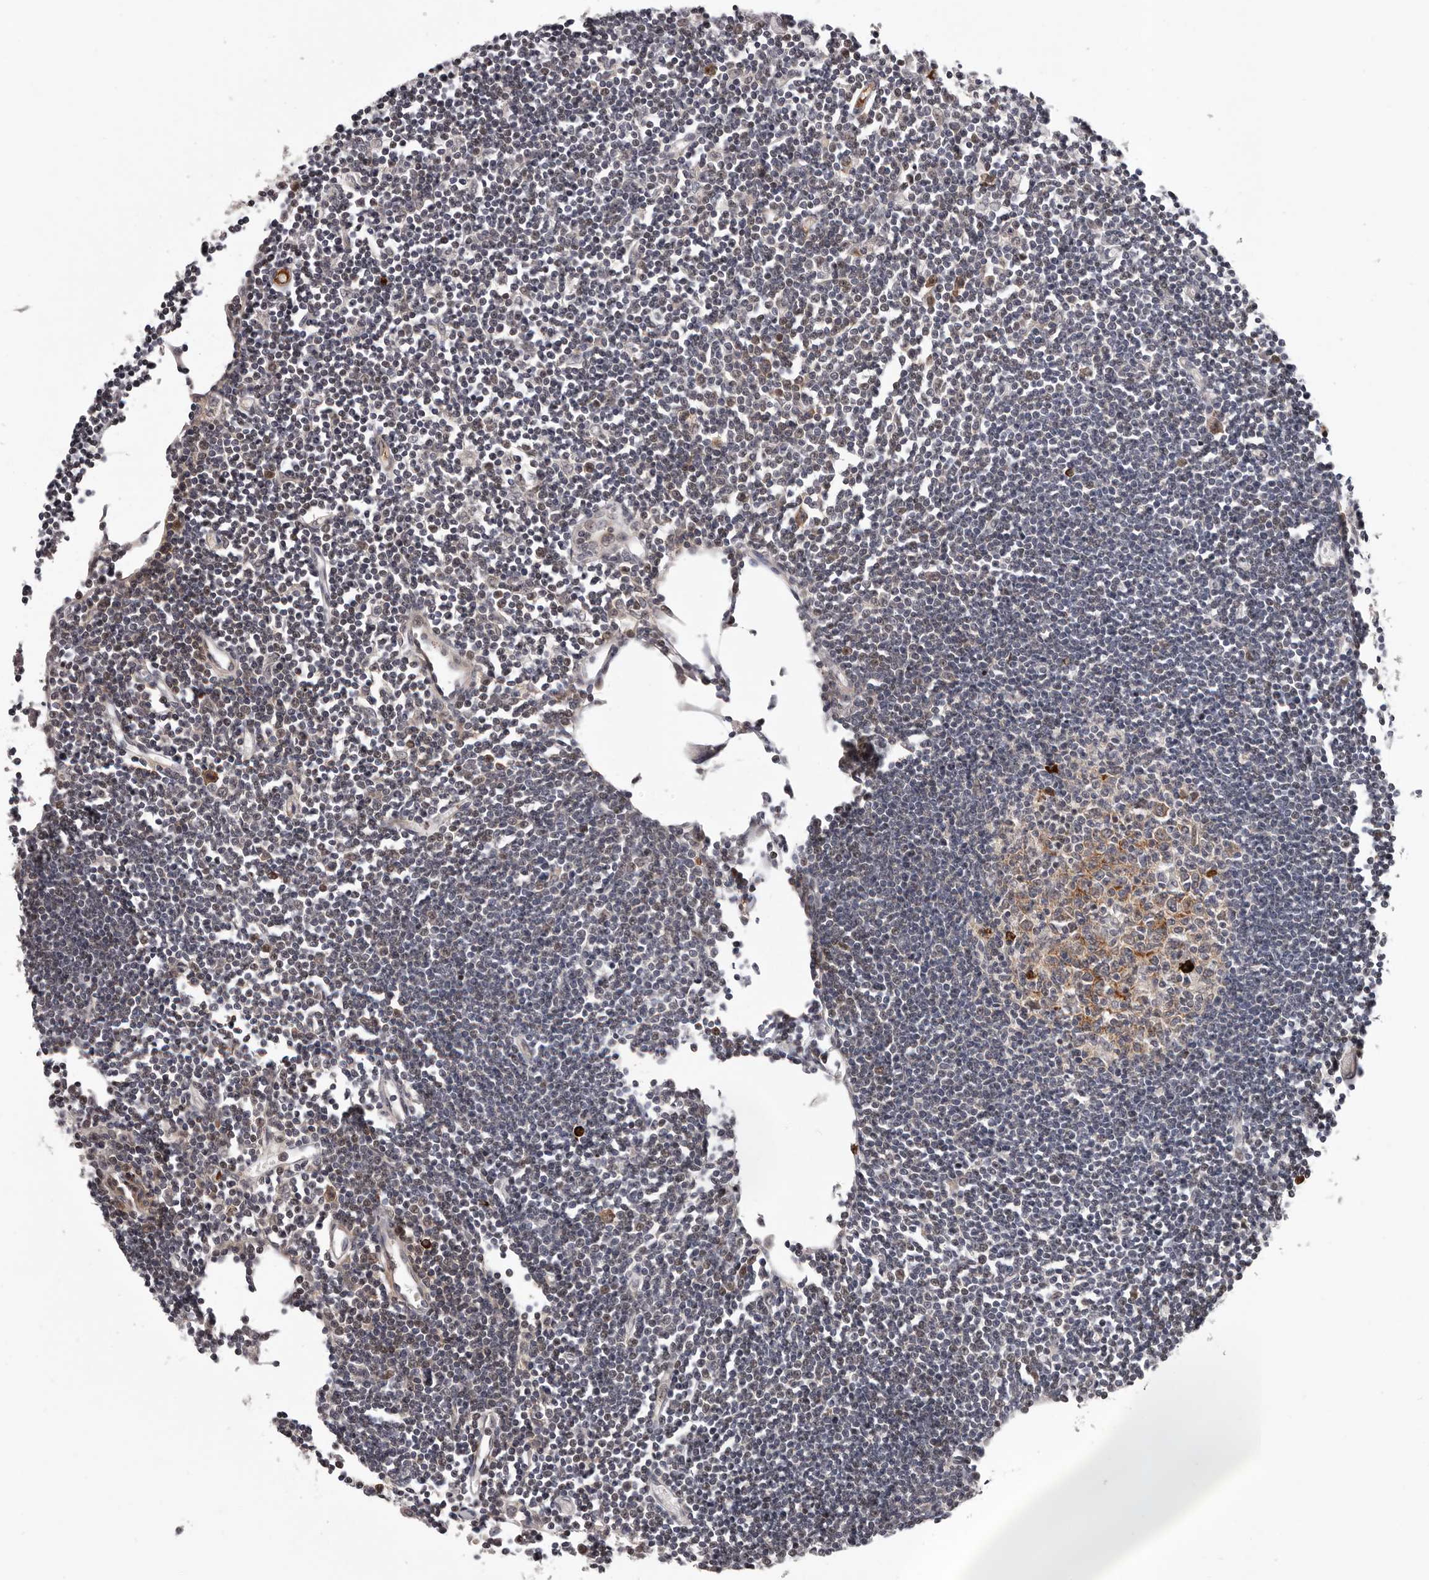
{"staining": {"intensity": "strong", "quantity": "<25%", "location": "cytoplasmic/membranous"}, "tissue": "lymph node", "cell_type": "Germinal center cells", "image_type": "normal", "snomed": [{"axis": "morphology", "description": "Normal tissue, NOS"}, {"axis": "topography", "description": "Lymph node"}], "caption": "A histopathology image of lymph node stained for a protein reveals strong cytoplasmic/membranous brown staining in germinal center cells. The staining is performed using DAB brown chromogen to label protein expression. The nuclei are counter-stained blue using hematoxylin.", "gene": "MED8", "patient": {"sex": "female", "age": 11}}